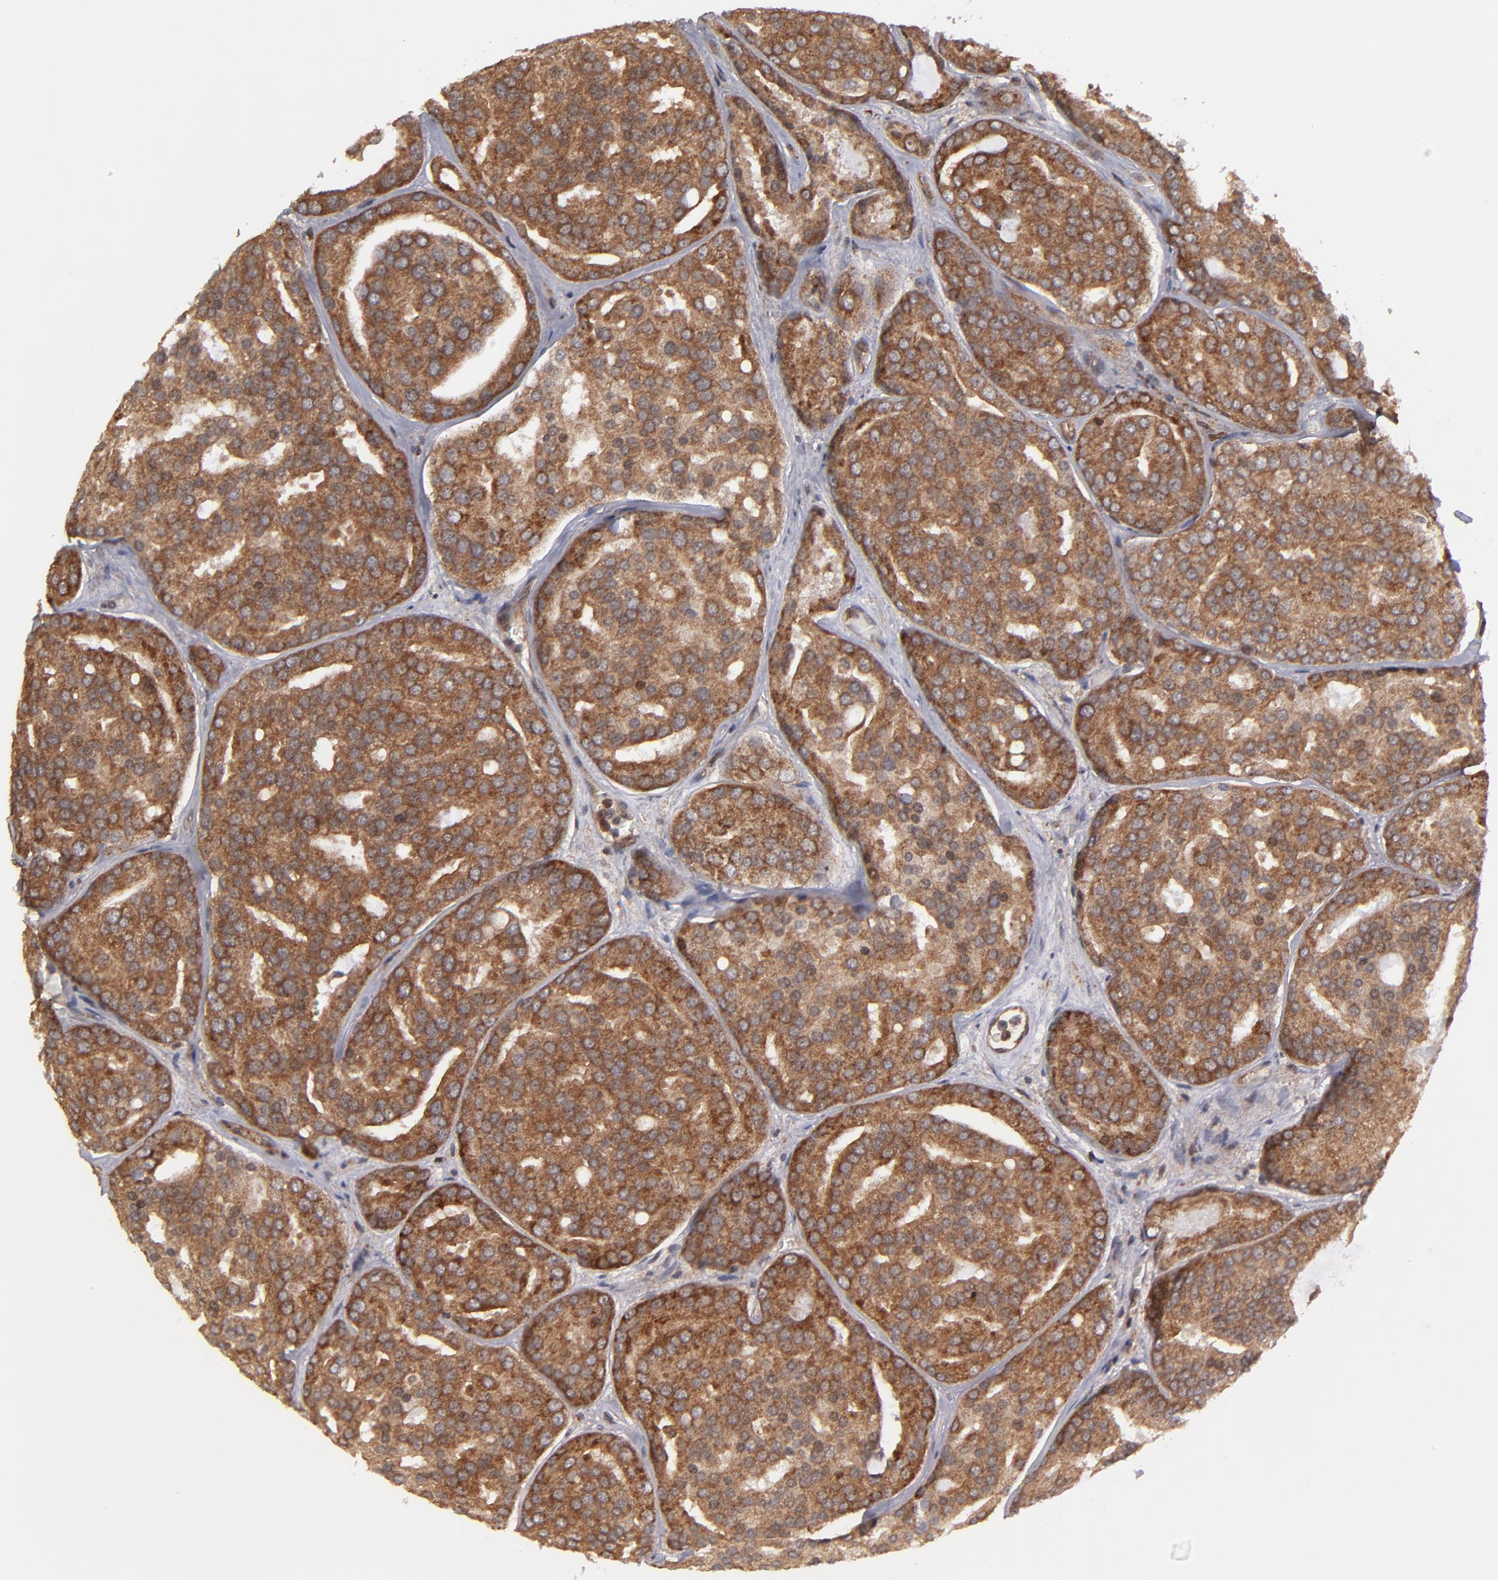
{"staining": {"intensity": "strong", "quantity": ">75%", "location": "cytoplasmic/membranous,nuclear"}, "tissue": "prostate cancer", "cell_type": "Tumor cells", "image_type": "cancer", "snomed": [{"axis": "morphology", "description": "Adenocarcinoma, High grade"}, {"axis": "topography", "description": "Prostate"}], "caption": "High-magnification brightfield microscopy of prostate cancer (high-grade adenocarcinoma) stained with DAB (3,3'-diaminobenzidine) (brown) and counterstained with hematoxylin (blue). tumor cells exhibit strong cytoplasmic/membranous and nuclear positivity is seen in about>75% of cells.", "gene": "RGS6", "patient": {"sex": "male", "age": 64}}